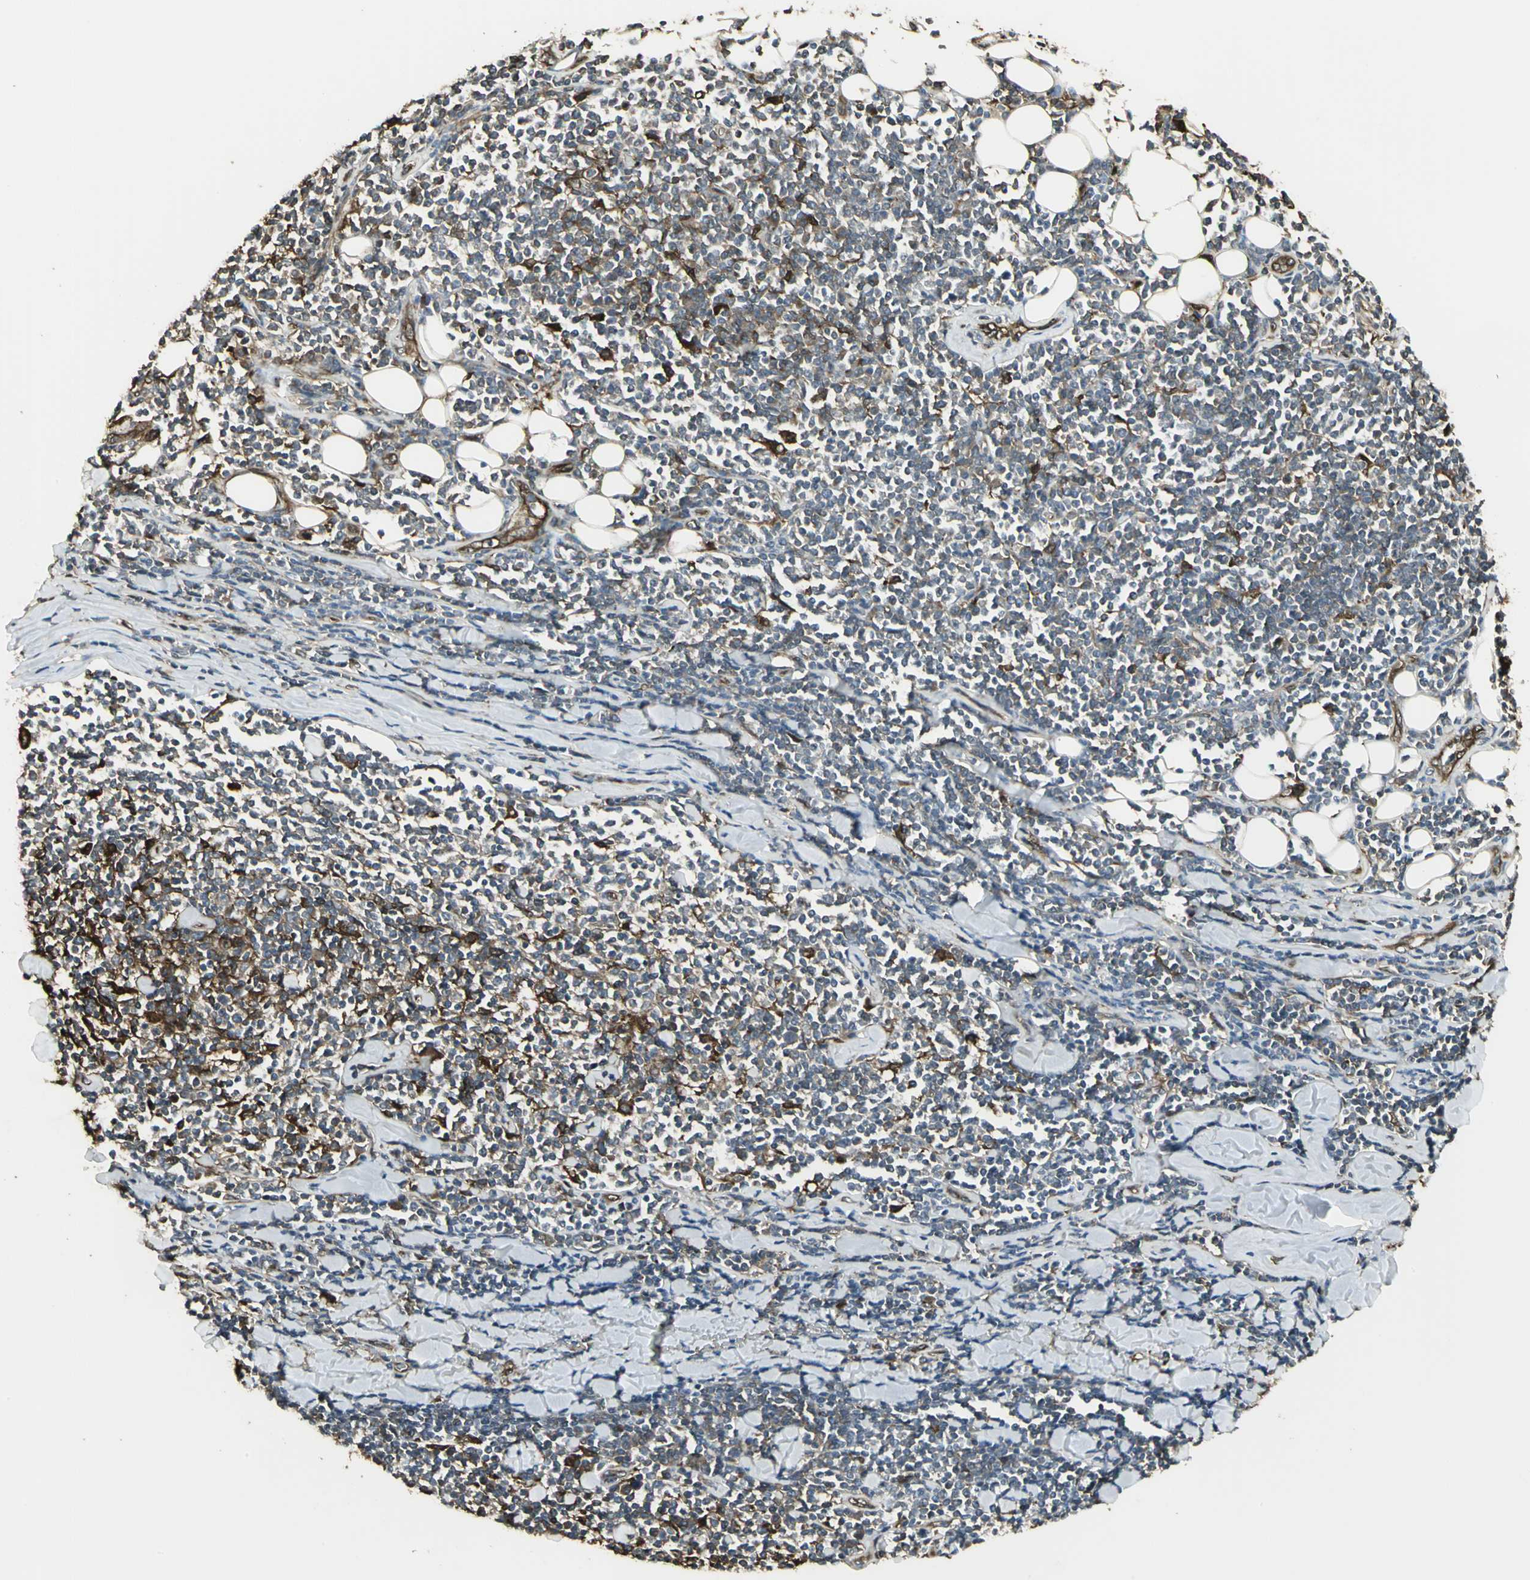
{"staining": {"intensity": "moderate", "quantity": ">75%", "location": "cytoplasmic/membranous"}, "tissue": "lymphoma", "cell_type": "Tumor cells", "image_type": "cancer", "snomed": [{"axis": "morphology", "description": "Malignant lymphoma, non-Hodgkin's type, Low grade"}, {"axis": "topography", "description": "Soft tissue"}], "caption": "Immunohistochemistry (IHC) image of human lymphoma stained for a protein (brown), which exhibits medium levels of moderate cytoplasmic/membranous expression in about >75% of tumor cells.", "gene": "PRXL2B", "patient": {"sex": "male", "age": 92}}